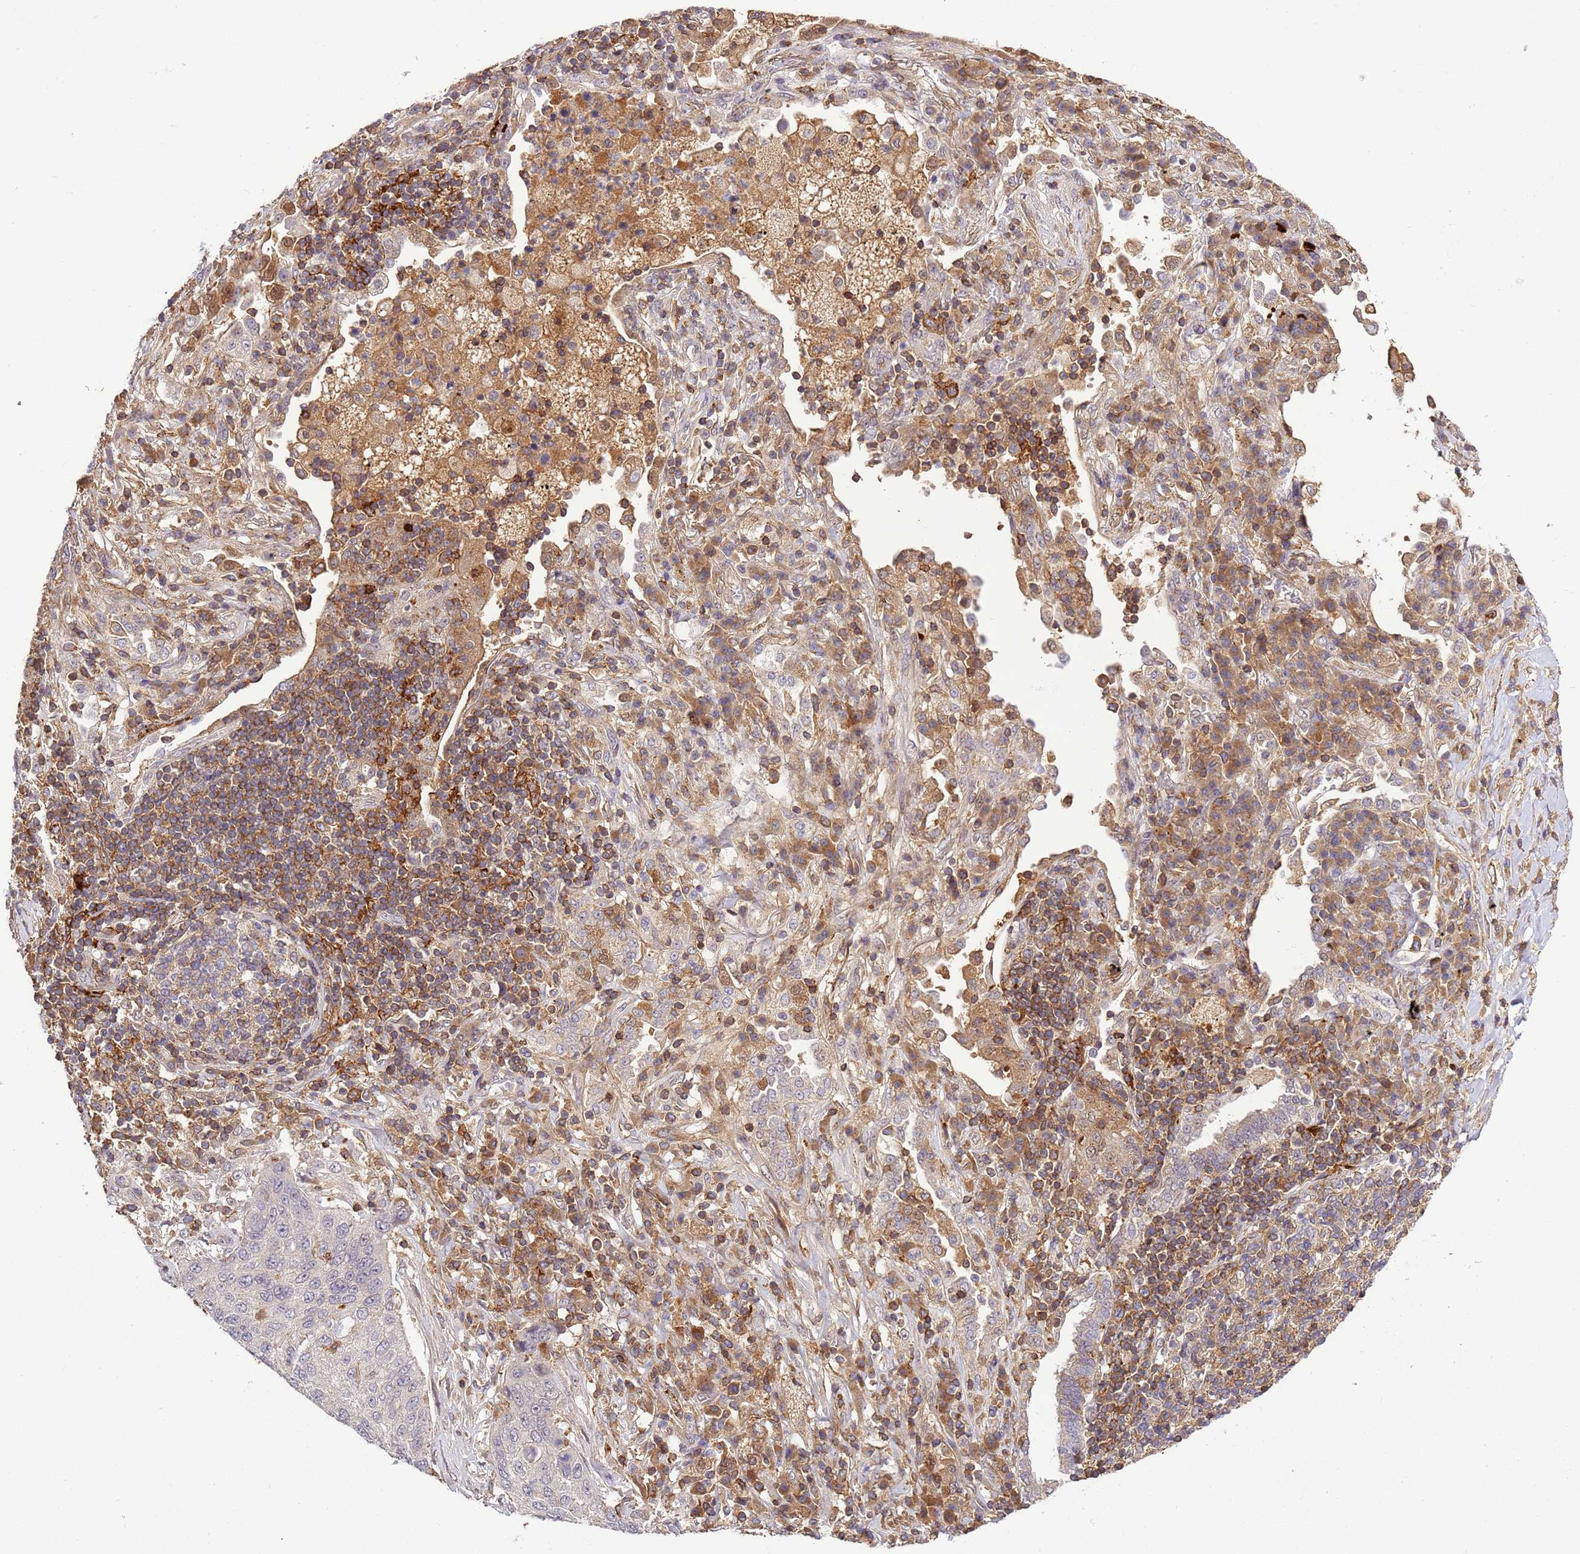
{"staining": {"intensity": "negative", "quantity": "none", "location": "none"}, "tissue": "lung cancer", "cell_type": "Tumor cells", "image_type": "cancer", "snomed": [{"axis": "morphology", "description": "Squamous cell carcinoma, NOS"}, {"axis": "topography", "description": "Lung"}], "caption": "This is a micrograph of immunohistochemistry (IHC) staining of squamous cell carcinoma (lung), which shows no expression in tumor cells.", "gene": "ZNF624", "patient": {"sex": "female", "age": 63}}